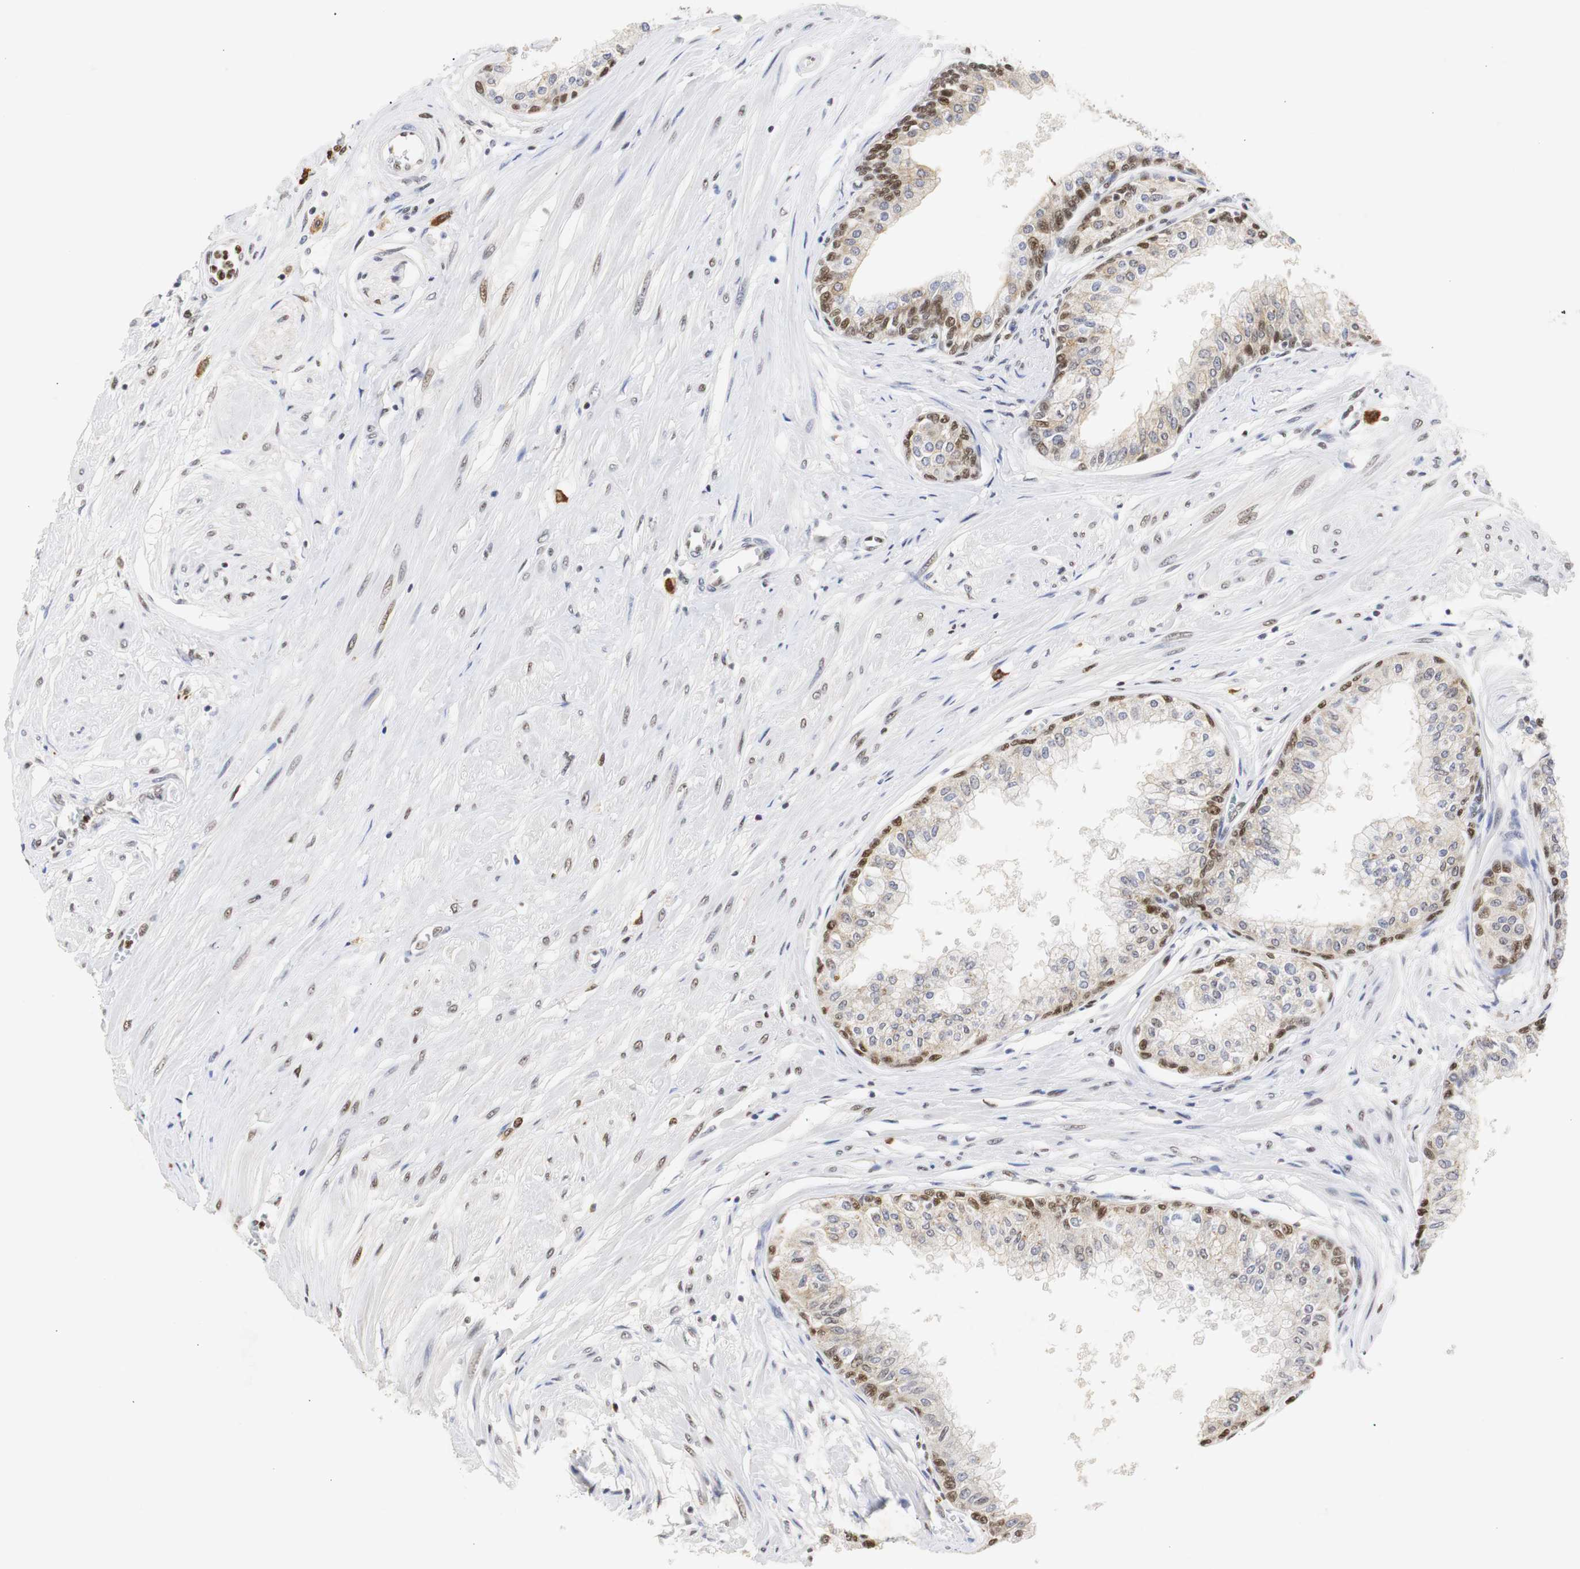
{"staining": {"intensity": "moderate", "quantity": "25%-75%", "location": "nuclear"}, "tissue": "prostate", "cell_type": "Glandular cells", "image_type": "normal", "snomed": [{"axis": "morphology", "description": "Normal tissue, NOS"}, {"axis": "topography", "description": "Prostate"}, {"axis": "topography", "description": "Seminal veicle"}], "caption": "Human prostate stained for a protein (brown) exhibits moderate nuclear positive staining in about 25%-75% of glandular cells.", "gene": "ZFC3H1", "patient": {"sex": "male", "age": 60}}